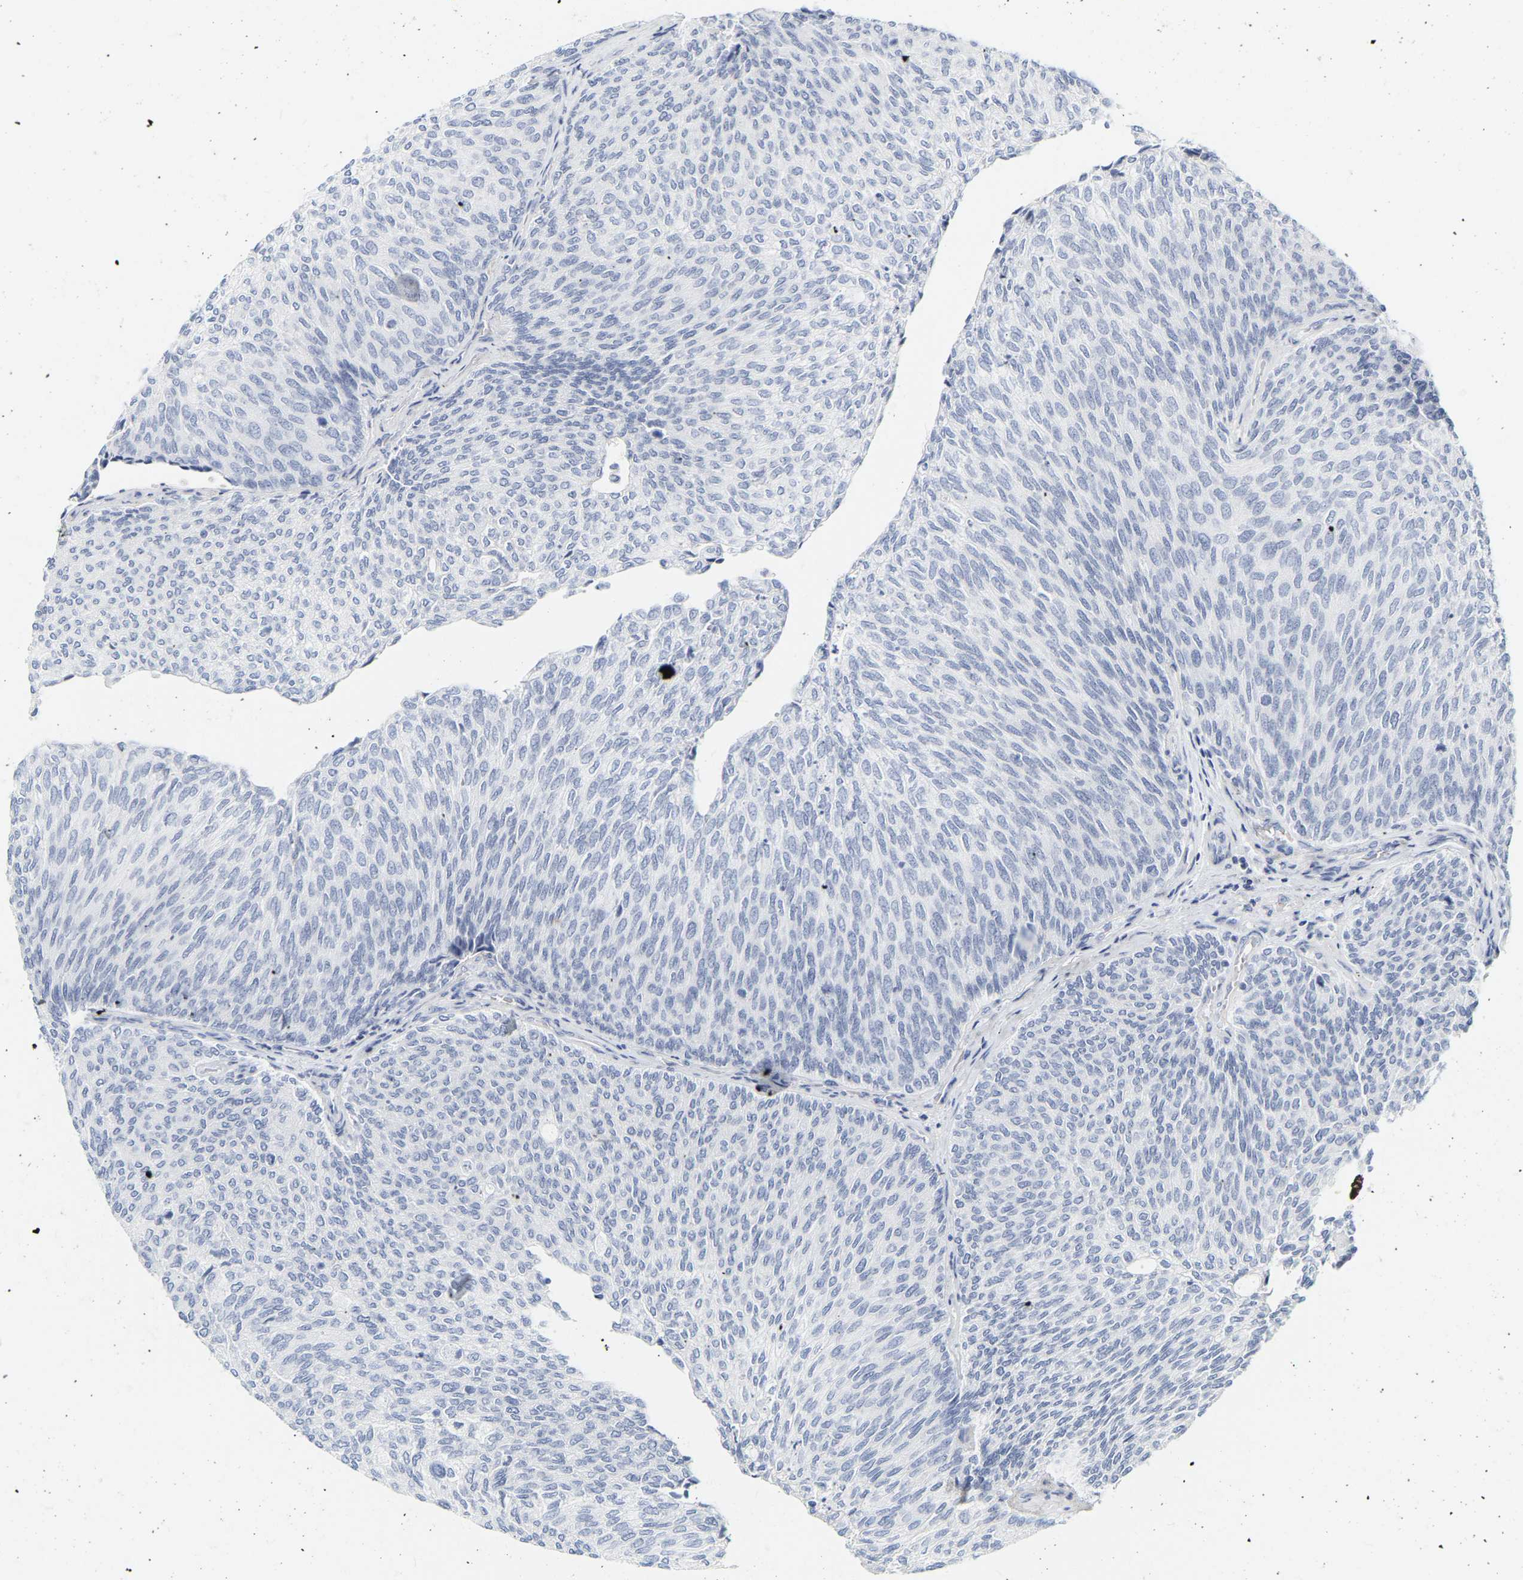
{"staining": {"intensity": "negative", "quantity": "none", "location": "none"}, "tissue": "urothelial cancer", "cell_type": "Tumor cells", "image_type": "cancer", "snomed": [{"axis": "morphology", "description": "Urothelial carcinoma, Low grade"}, {"axis": "topography", "description": "Urinary bladder"}], "caption": "Immunohistochemical staining of urothelial cancer shows no significant expression in tumor cells.", "gene": "GNAS", "patient": {"sex": "female", "age": 79}}